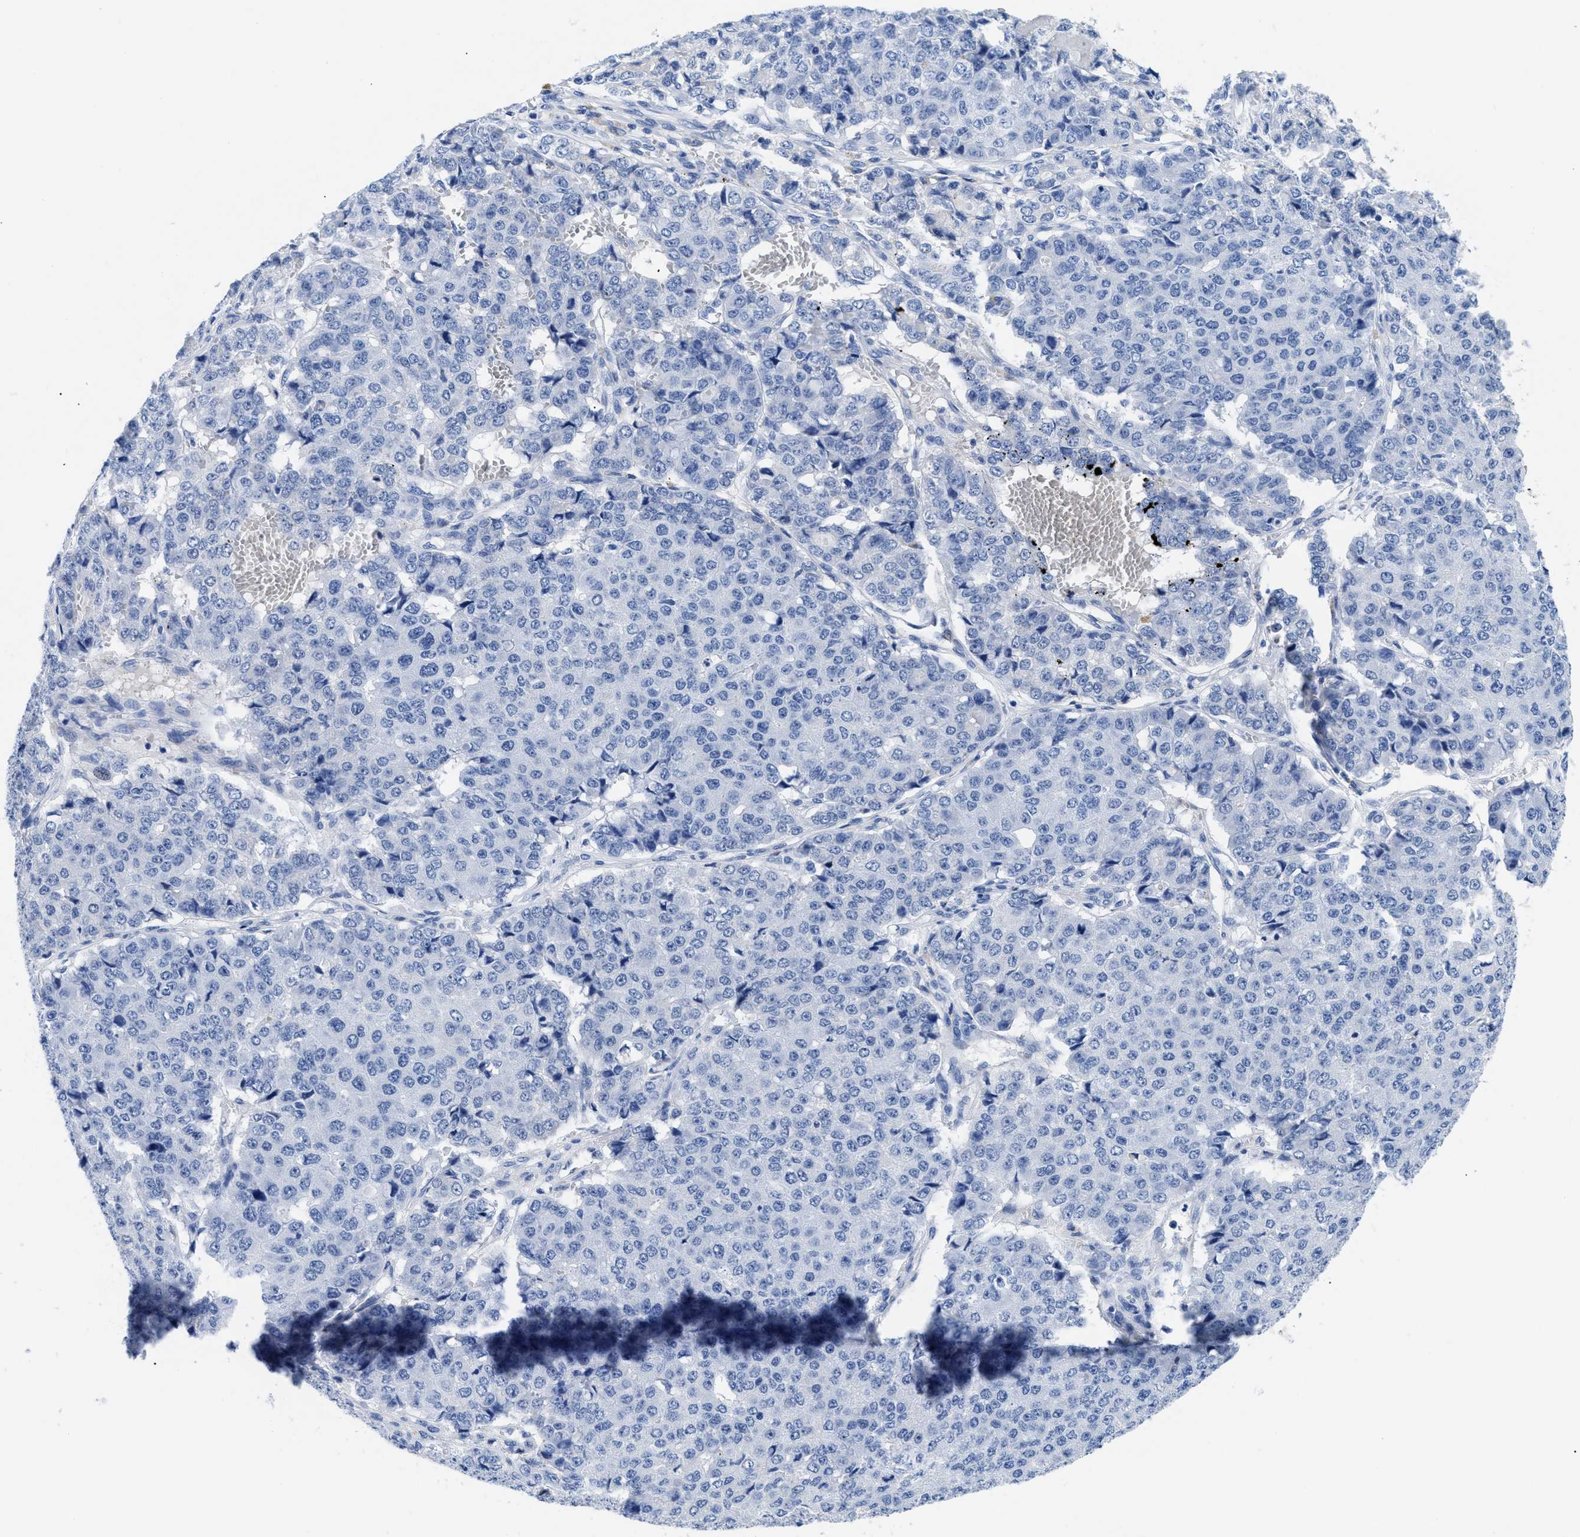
{"staining": {"intensity": "negative", "quantity": "none", "location": "none"}, "tissue": "pancreatic cancer", "cell_type": "Tumor cells", "image_type": "cancer", "snomed": [{"axis": "morphology", "description": "Adenocarcinoma, NOS"}, {"axis": "topography", "description": "Pancreas"}], "caption": "An immunohistochemistry photomicrograph of adenocarcinoma (pancreatic) is shown. There is no staining in tumor cells of adenocarcinoma (pancreatic).", "gene": "TMEM68", "patient": {"sex": "male", "age": 50}}